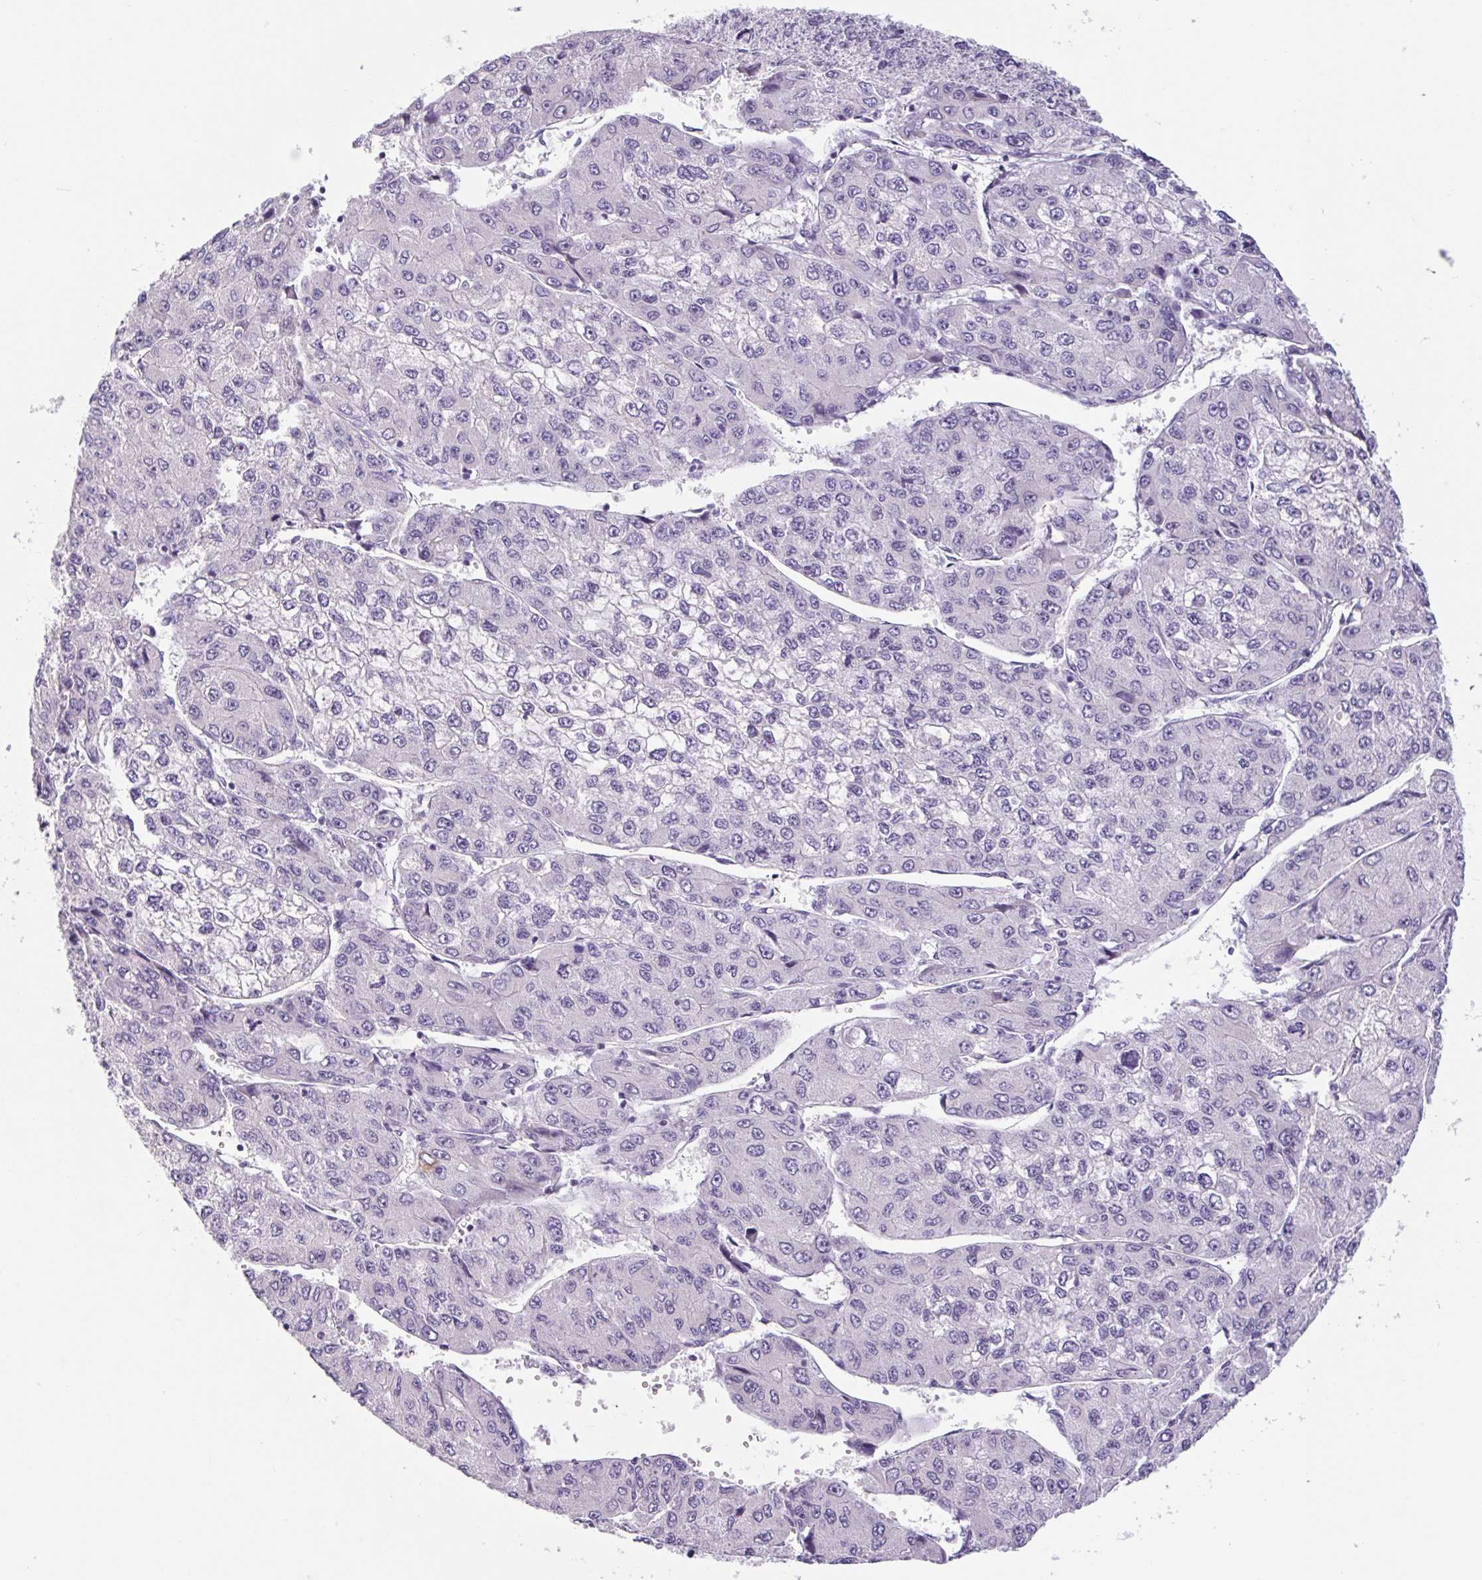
{"staining": {"intensity": "negative", "quantity": "none", "location": "none"}, "tissue": "liver cancer", "cell_type": "Tumor cells", "image_type": "cancer", "snomed": [{"axis": "morphology", "description": "Carcinoma, Hepatocellular, NOS"}, {"axis": "topography", "description": "Liver"}], "caption": "Image shows no significant protein staining in tumor cells of liver cancer.", "gene": "CTSE", "patient": {"sex": "female", "age": 66}}